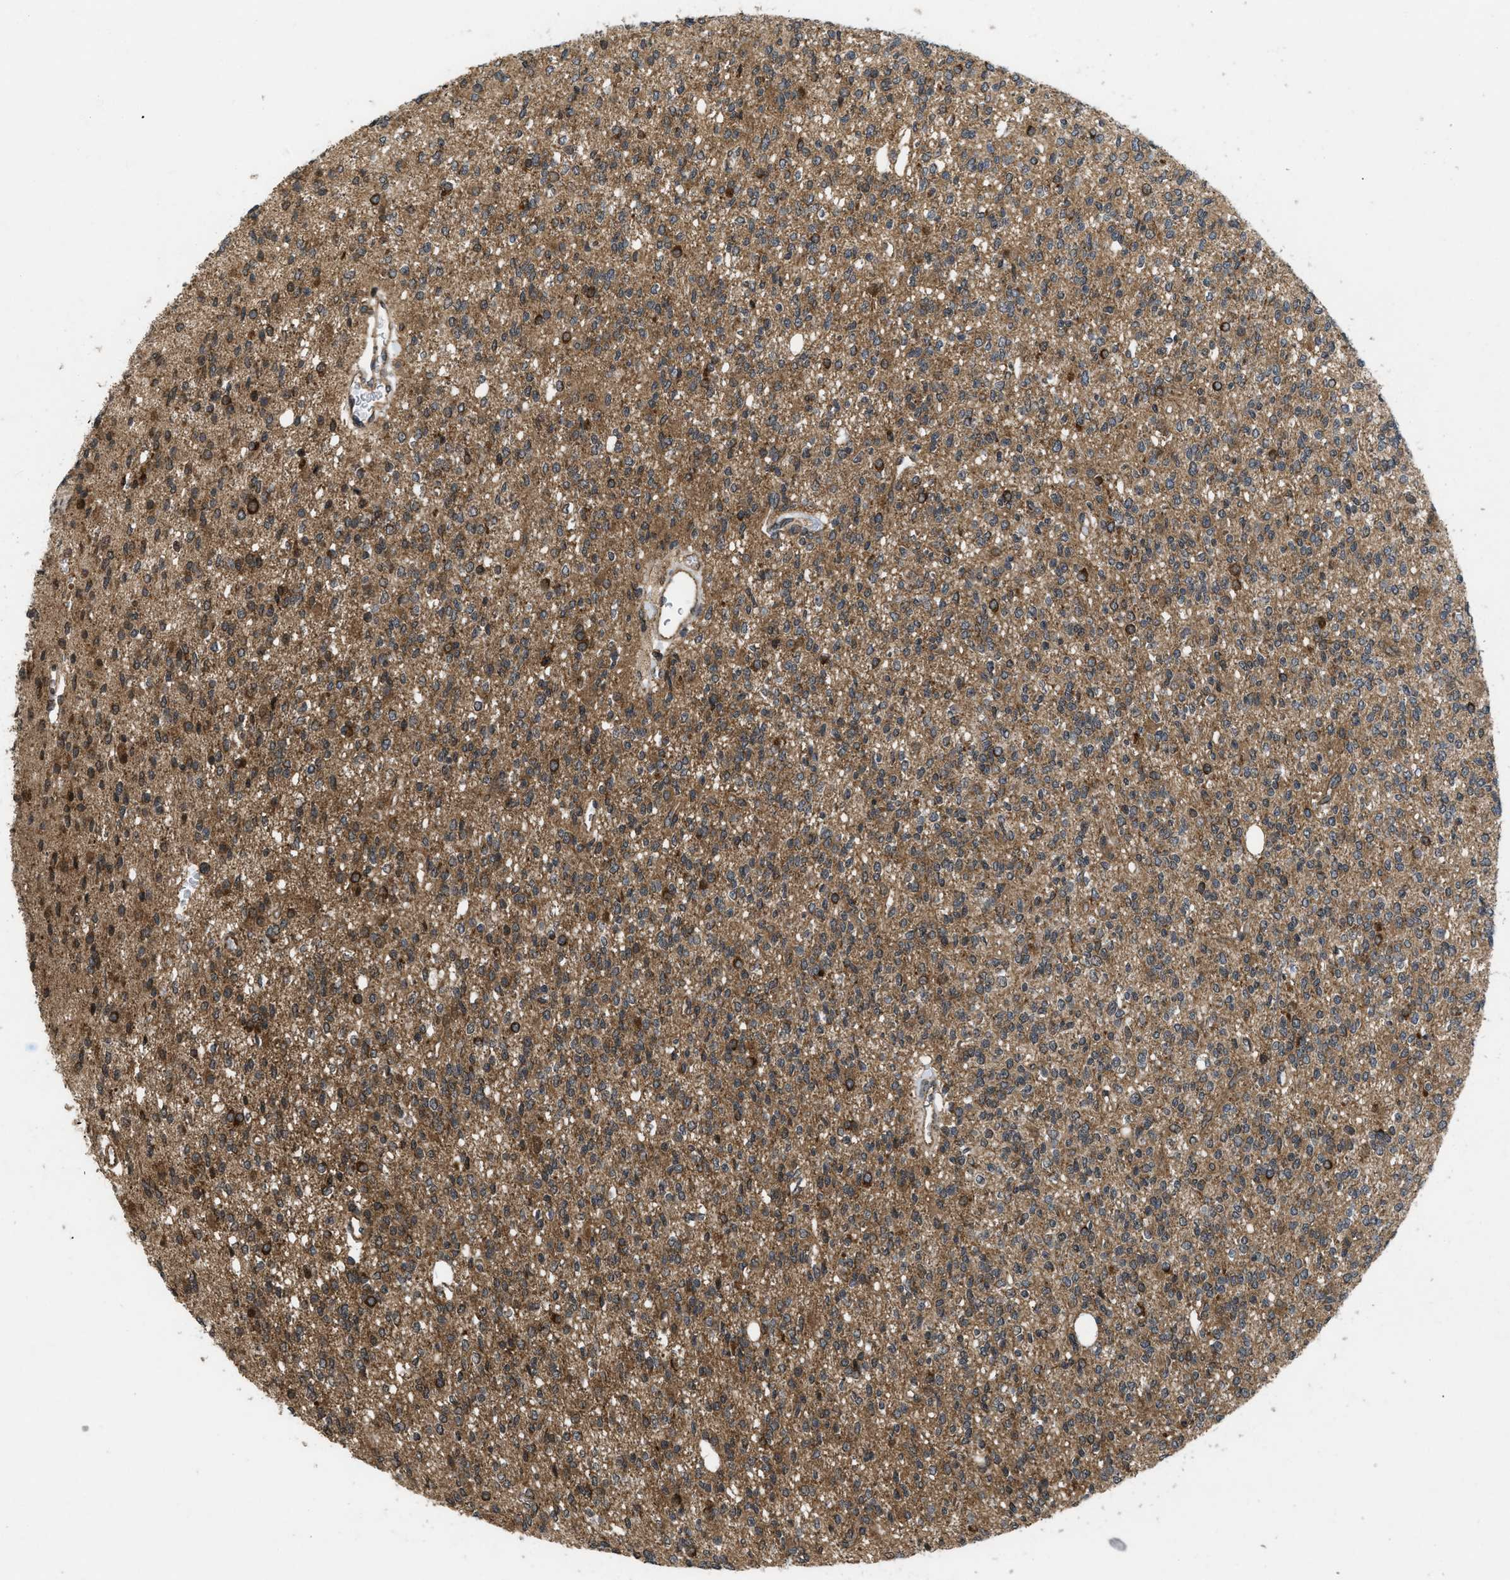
{"staining": {"intensity": "moderate", "quantity": ">75%", "location": "cytoplasmic/membranous,nuclear"}, "tissue": "glioma", "cell_type": "Tumor cells", "image_type": "cancer", "snomed": [{"axis": "morphology", "description": "Glioma, malignant, High grade"}, {"axis": "topography", "description": "Brain"}], "caption": "Immunohistochemical staining of human malignant glioma (high-grade) exhibits moderate cytoplasmic/membranous and nuclear protein staining in about >75% of tumor cells.", "gene": "SPTLC1", "patient": {"sex": "male", "age": 34}}